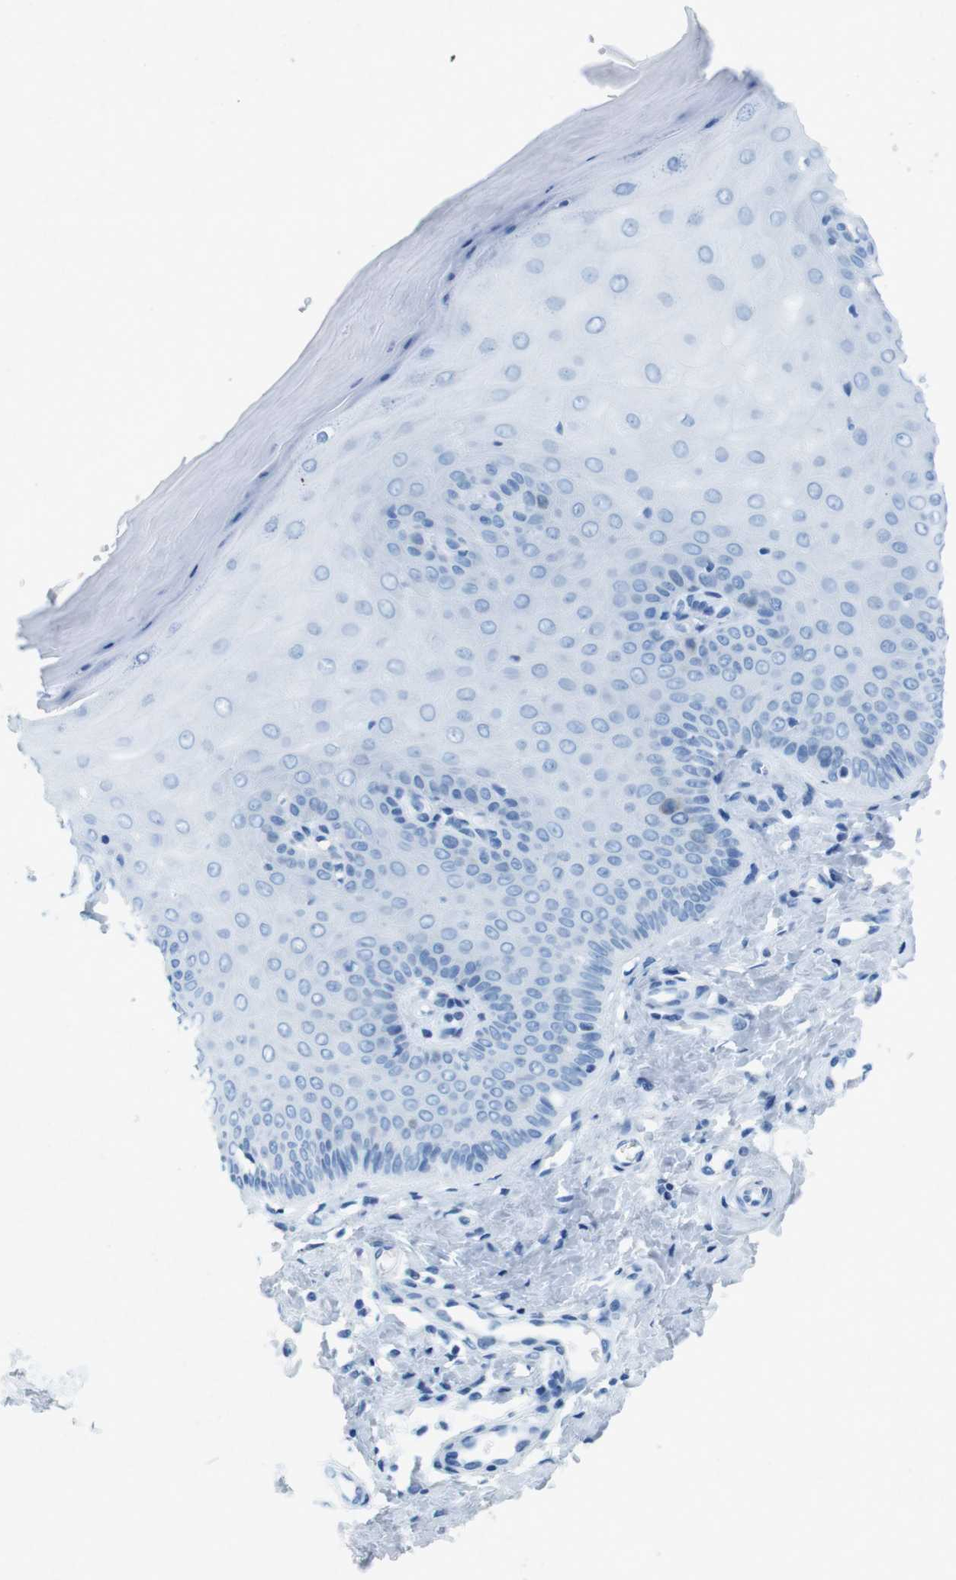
{"staining": {"intensity": "weak", "quantity": "<25%", "location": "nuclear"}, "tissue": "cervix", "cell_type": "Glandular cells", "image_type": "normal", "snomed": [{"axis": "morphology", "description": "Normal tissue, NOS"}, {"axis": "topography", "description": "Cervix"}], "caption": "This is an immunohistochemistry (IHC) image of benign cervix. There is no staining in glandular cells.", "gene": "CTAG1B", "patient": {"sex": "female", "age": 55}}